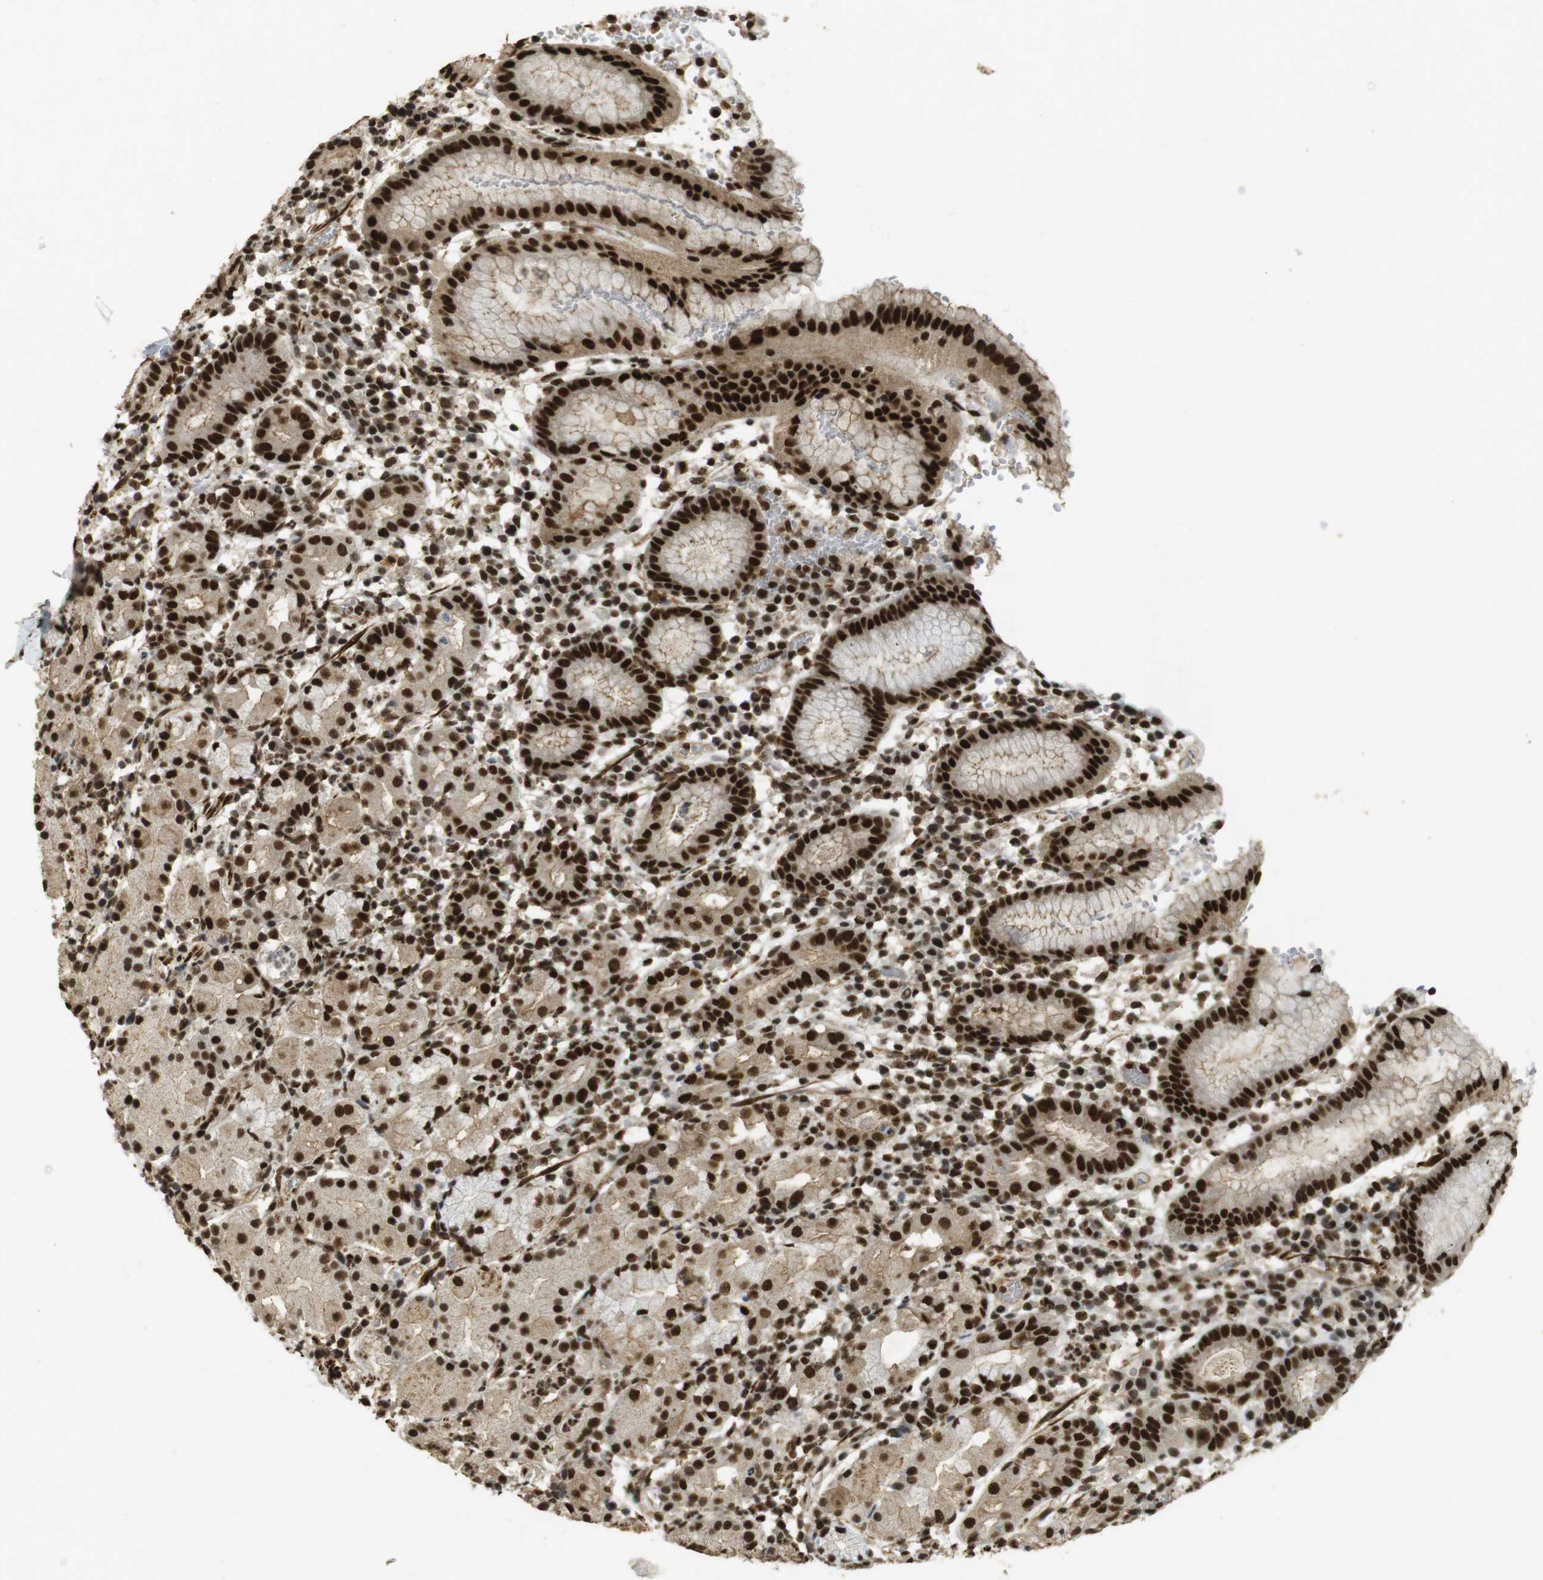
{"staining": {"intensity": "strong", "quantity": ">75%", "location": "cytoplasmic/membranous,nuclear"}, "tissue": "stomach", "cell_type": "Glandular cells", "image_type": "normal", "snomed": [{"axis": "morphology", "description": "Normal tissue, NOS"}, {"axis": "topography", "description": "Stomach"}, {"axis": "topography", "description": "Stomach, lower"}], "caption": "A high-resolution photomicrograph shows IHC staining of normal stomach, which demonstrates strong cytoplasmic/membranous,nuclear positivity in about >75% of glandular cells.", "gene": "GATA4", "patient": {"sex": "female", "age": 75}}